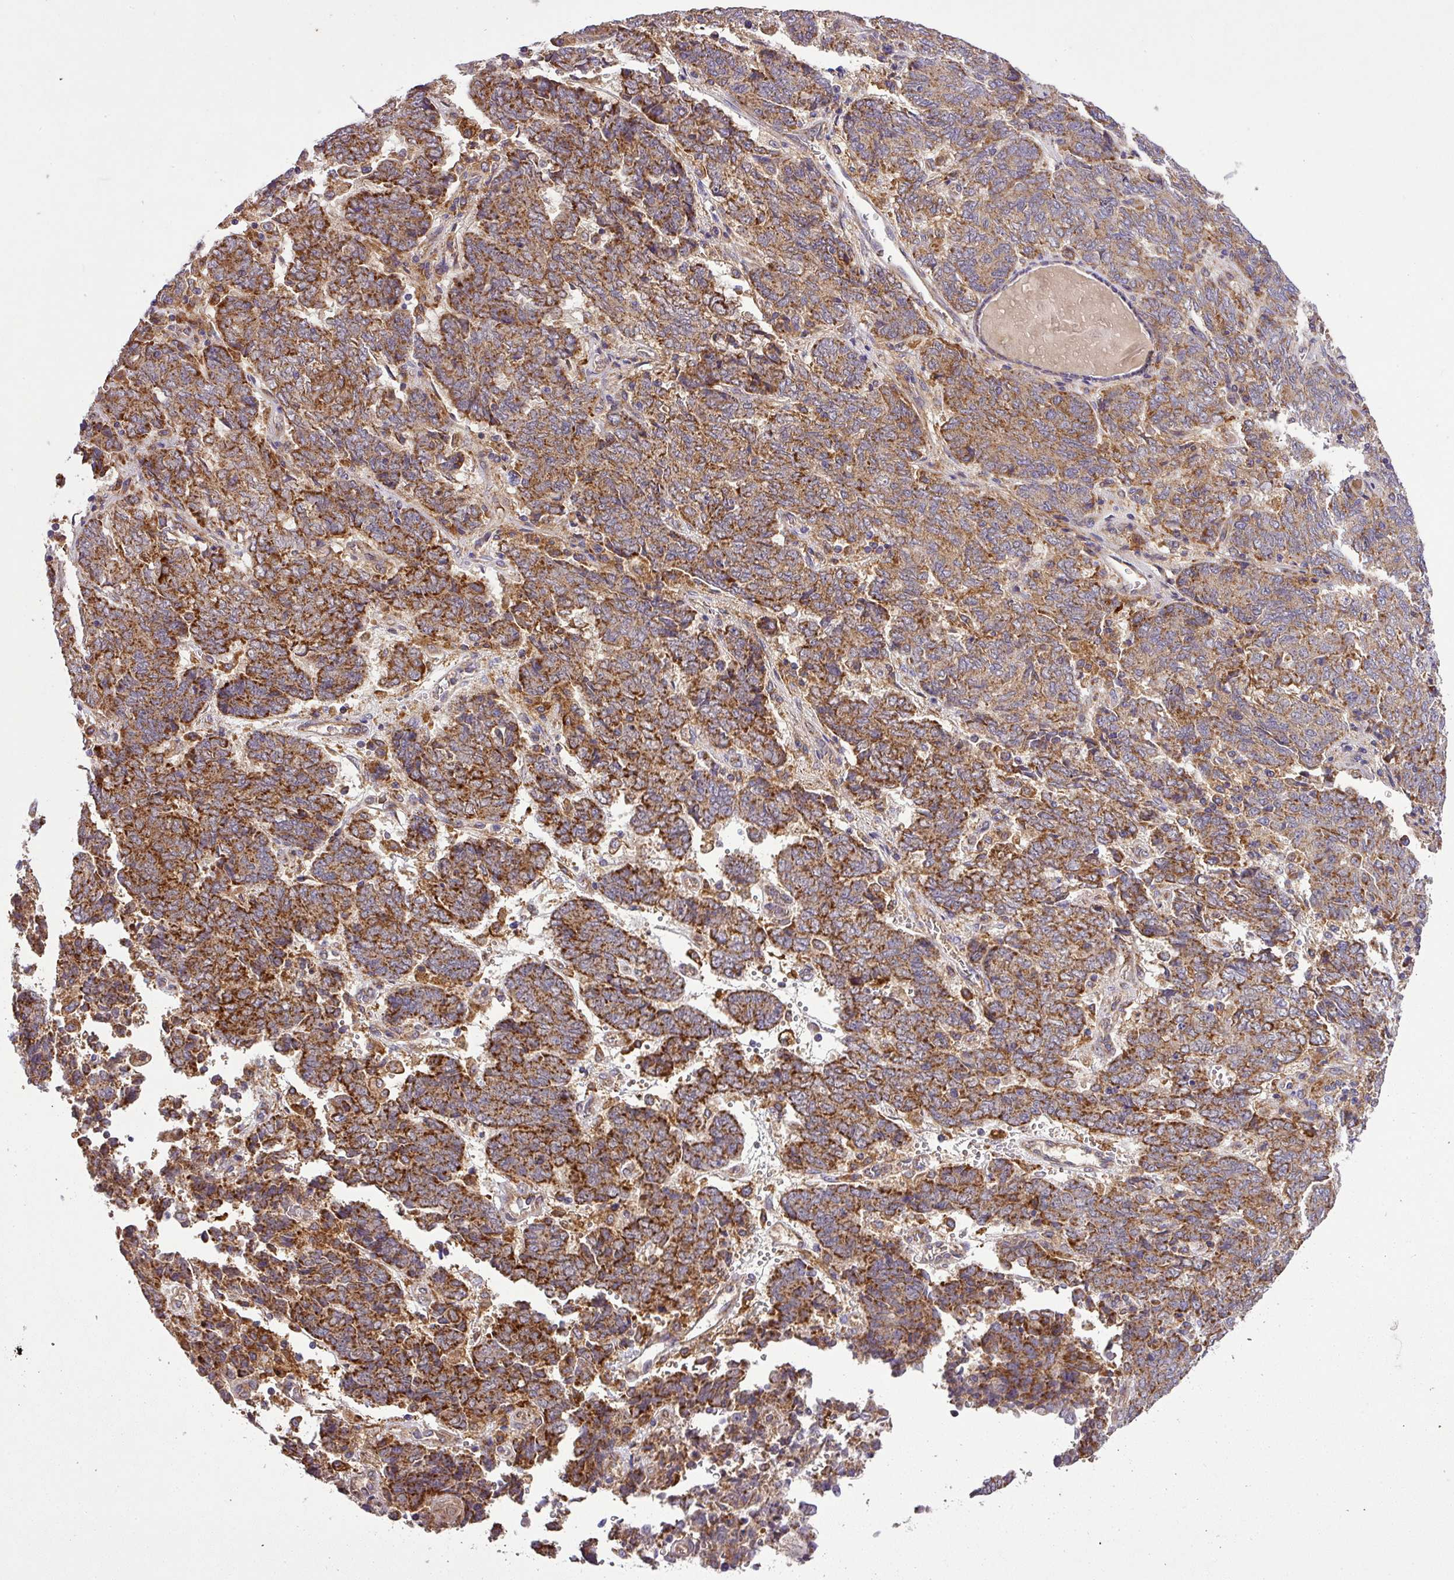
{"staining": {"intensity": "strong", "quantity": ">75%", "location": "cytoplasmic/membranous"}, "tissue": "endometrial cancer", "cell_type": "Tumor cells", "image_type": "cancer", "snomed": [{"axis": "morphology", "description": "Adenocarcinoma, NOS"}, {"axis": "topography", "description": "Endometrium"}], "caption": "Protein expression analysis of endometrial adenocarcinoma demonstrates strong cytoplasmic/membranous staining in approximately >75% of tumor cells. The protein is stained brown, and the nuclei are stained in blue (DAB (3,3'-diaminobenzidine) IHC with brightfield microscopy, high magnification).", "gene": "ZNF513", "patient": {"sex": "female", "age": 80}}